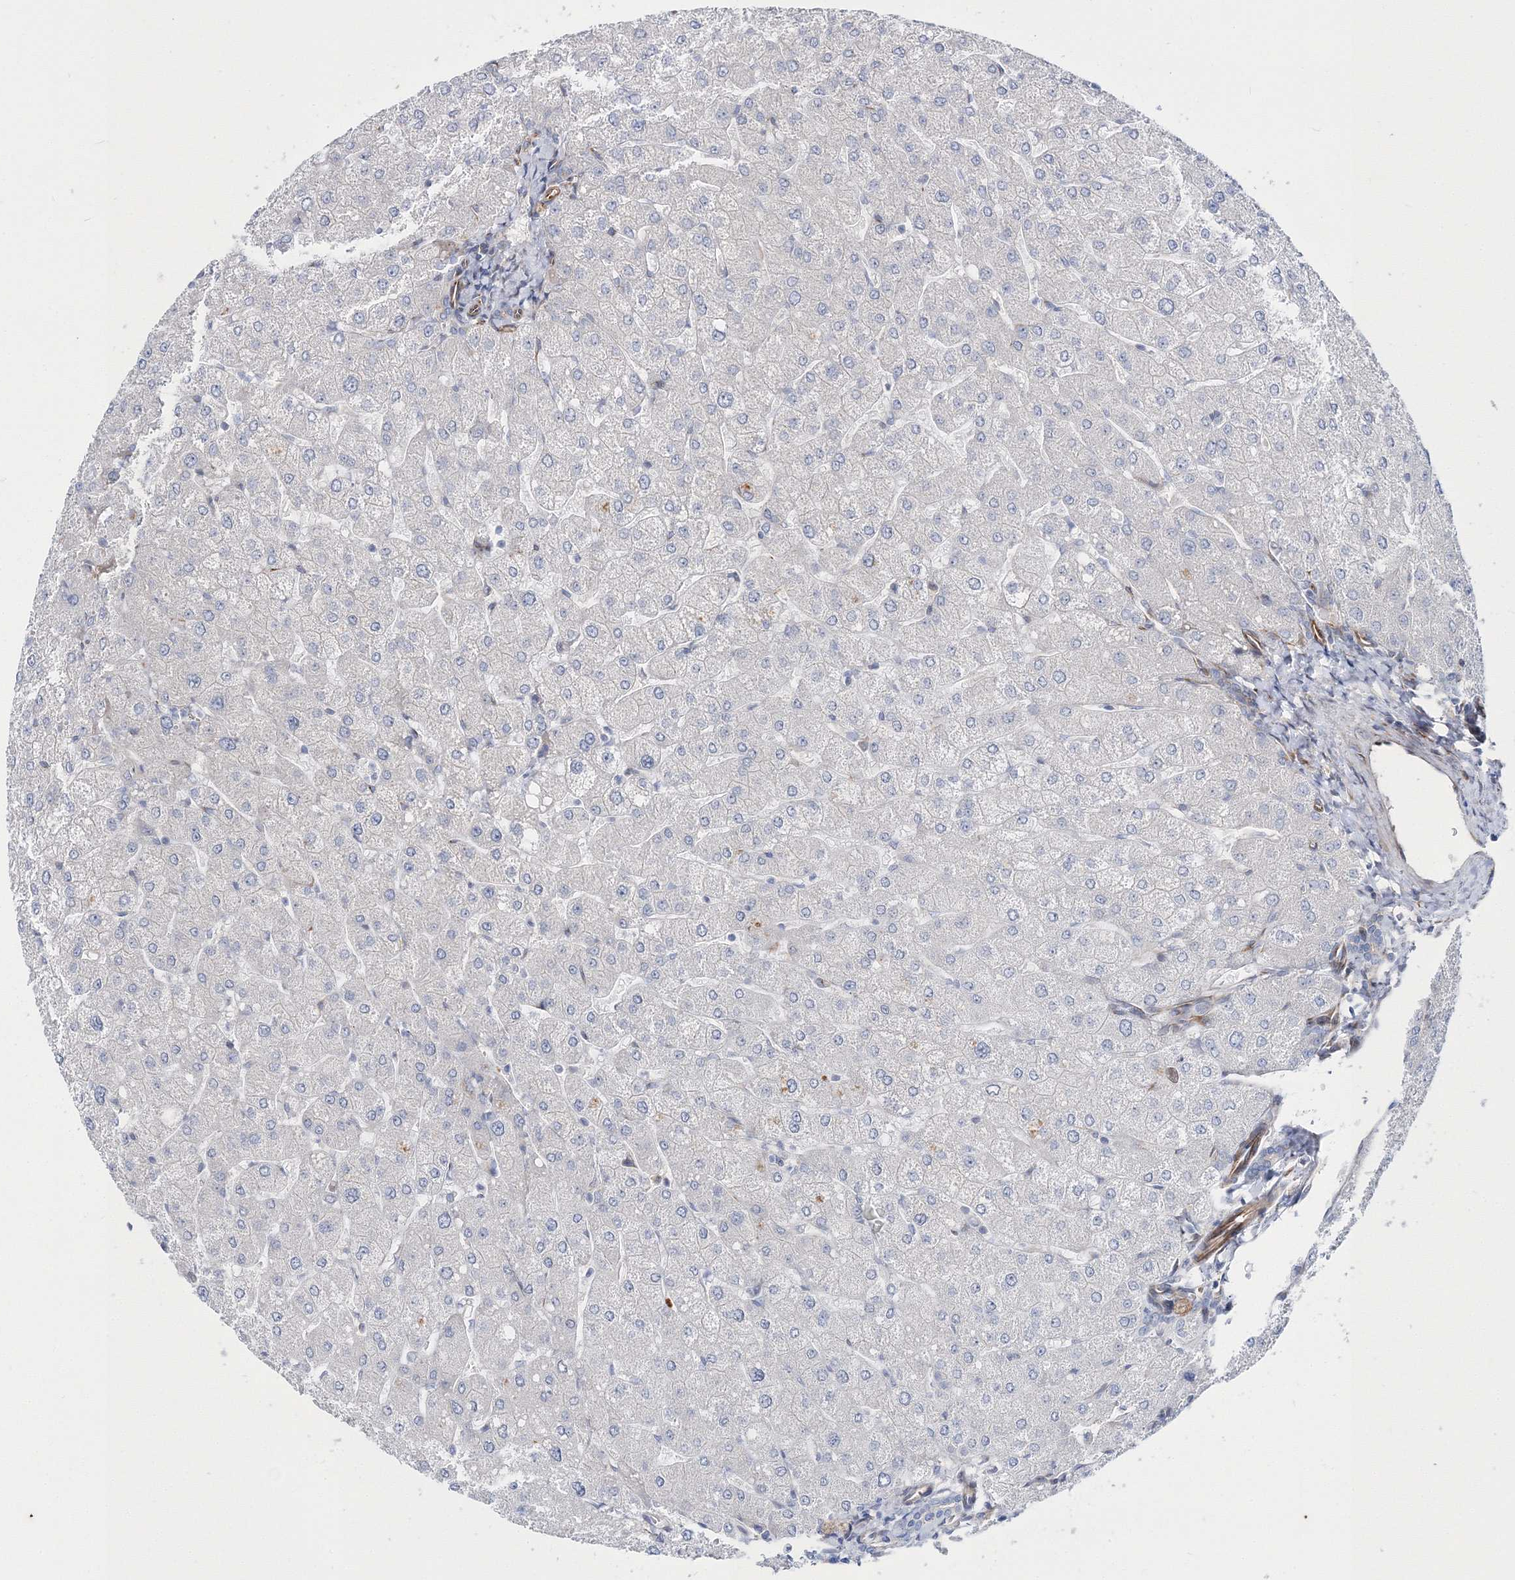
{"staining": {"intensity": "negative", "quantity": "none", "location": "none"}, "tissue": "liver", "cell_type": "Cholangiocytes", "image_type": "normal", "snomed": [{"axis": "morphology", "description": "Normal tissue, NOS"}, {"axis": "topography", "description": "Liver"}], "caption": "An immunohistochemistry (IHC) micrograph of unremarkable liver is shown. There is no staining in cholangiocytes of liver.", "gene": "ARHGAP32", "patient": {"sex": "male", "age": 55}}